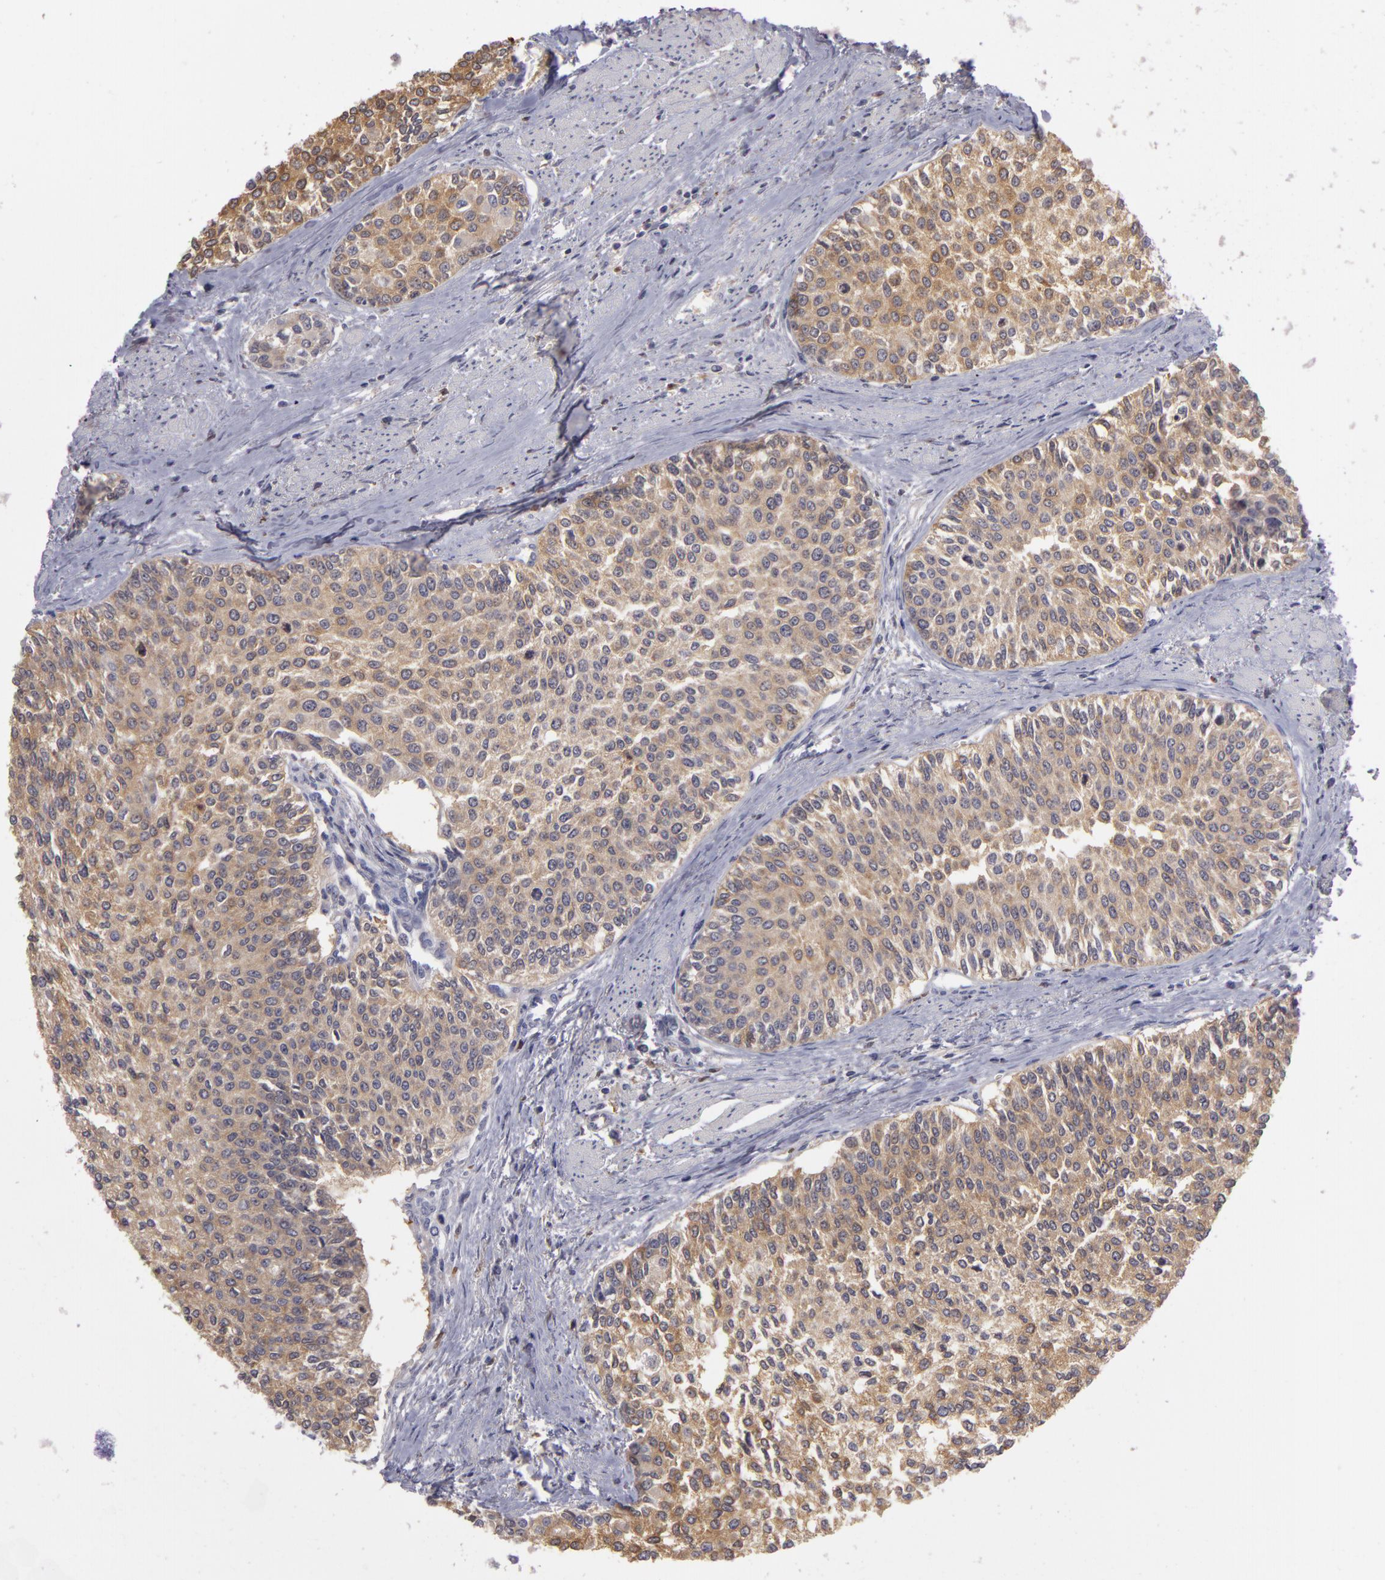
{"staining": {"intensity": "weak", "quantity": ">75%", "location": "cytoplasmic/membranous"}, "tissue": "urothelial cancer", "cell_type": "Tumor cells", "image_type": "cancer", "snomed": [{"axis": "morphology", "description": "Urothelial carcinoma, Low grade"}, {"axis": "topography", "description": "Urinary bladder"}], "caption": "The histopathology image demonstrates immunohistochemical staining of urothelial cancer. There is weak cytoplasmic/membranous expression is seen in approximately >75% of tumor cells.", "gene": "GNPDA1", "patient": {"sex": "female", "age": 73}}